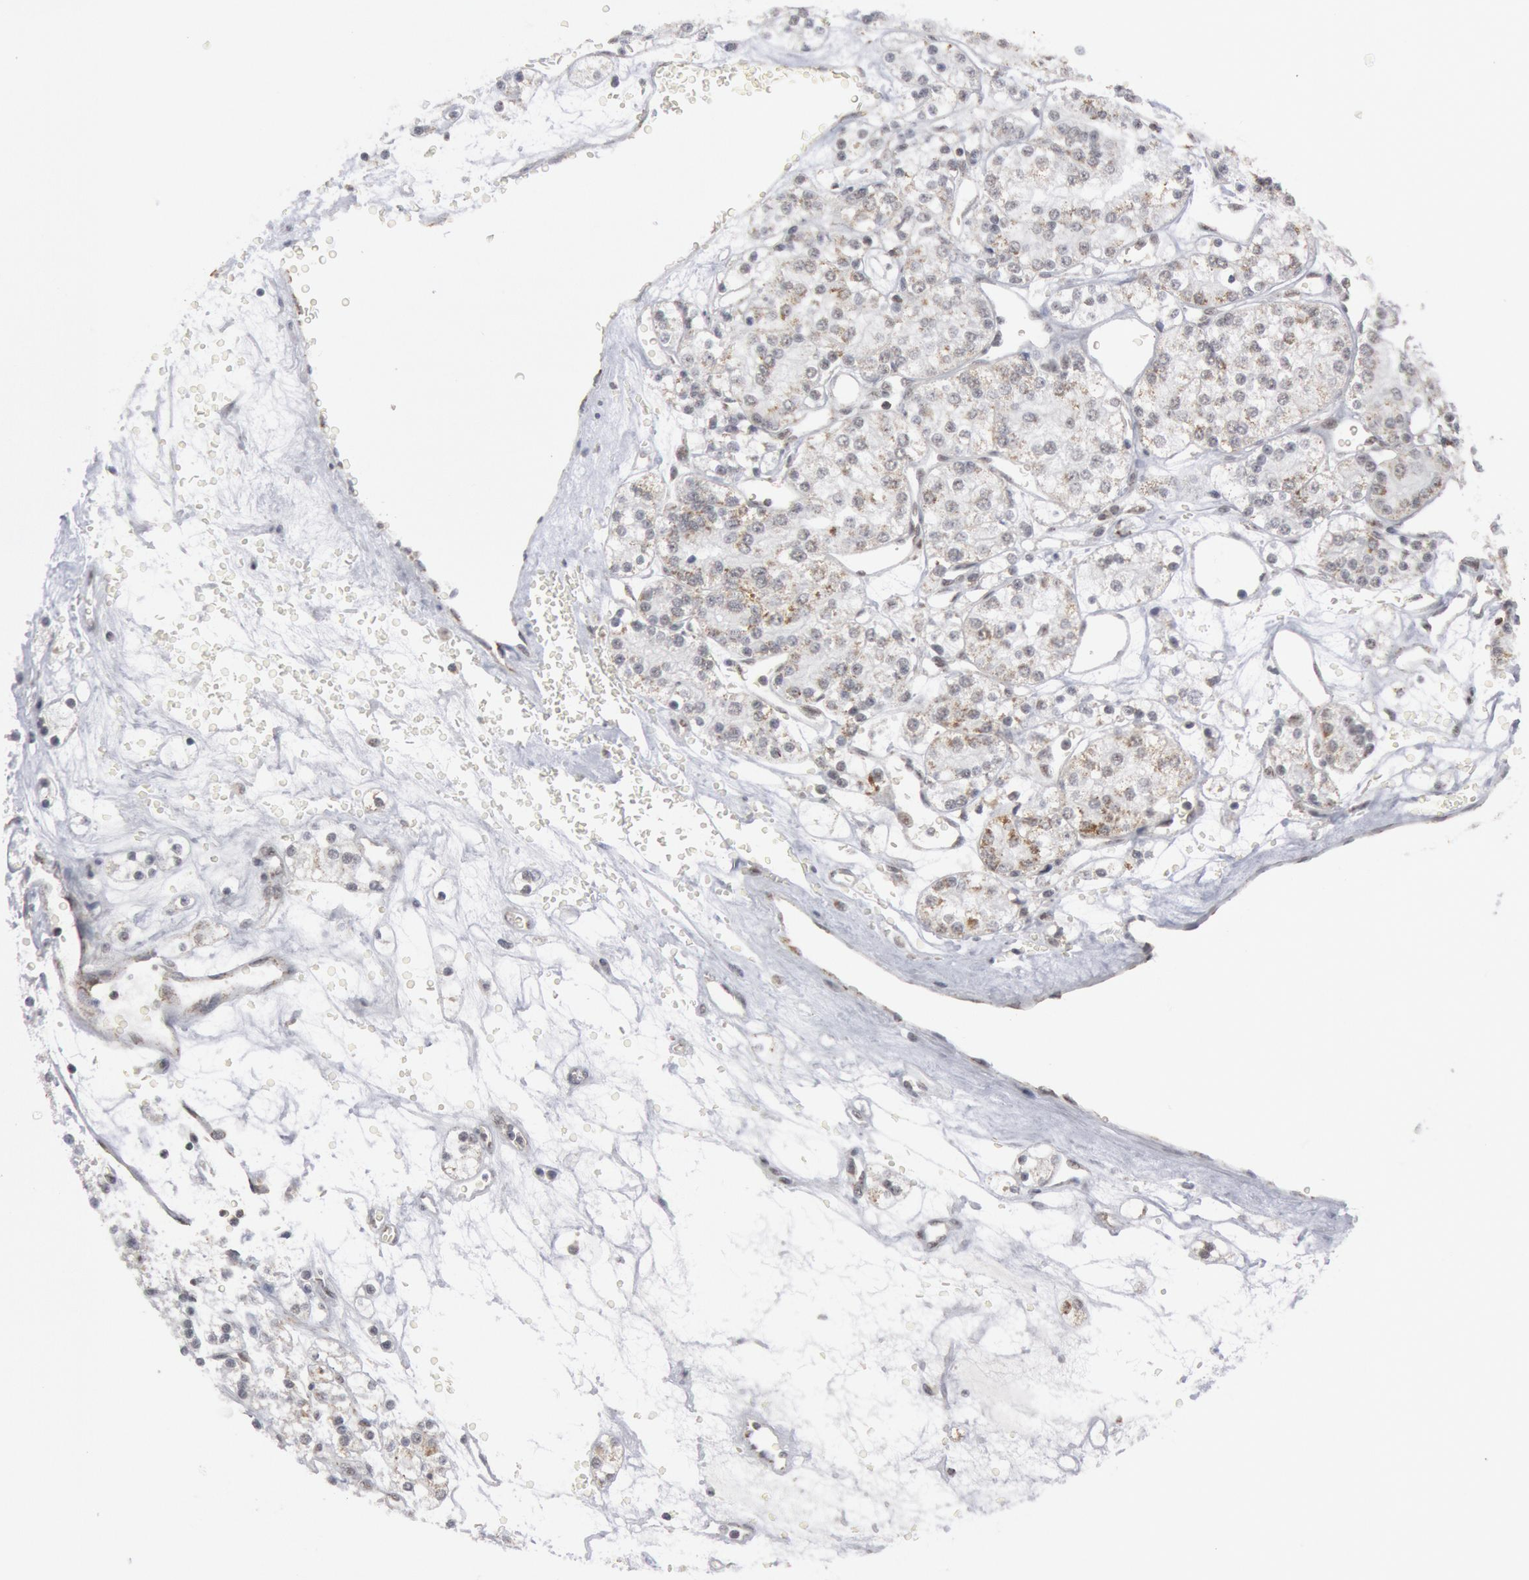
{"staining": {"intensity": "weak", "quantity": "<25%", "location": "cytoplasmic/membranous"}, "tissue": "renal cancer", "cell_type": "Tumor cells", "image_type": "cancer", "snomed": [{"axis": "morphology", "description": "Adenocarcinoma, NOS"}, {"axis": "topography", "description": "Kidney"}], "caption": "The histopathology image reveals no significant expression in tumor cells of renal adenocarcinoma.", "gene": "CASP9", "patient": {"sex": "female", "age": 62}}